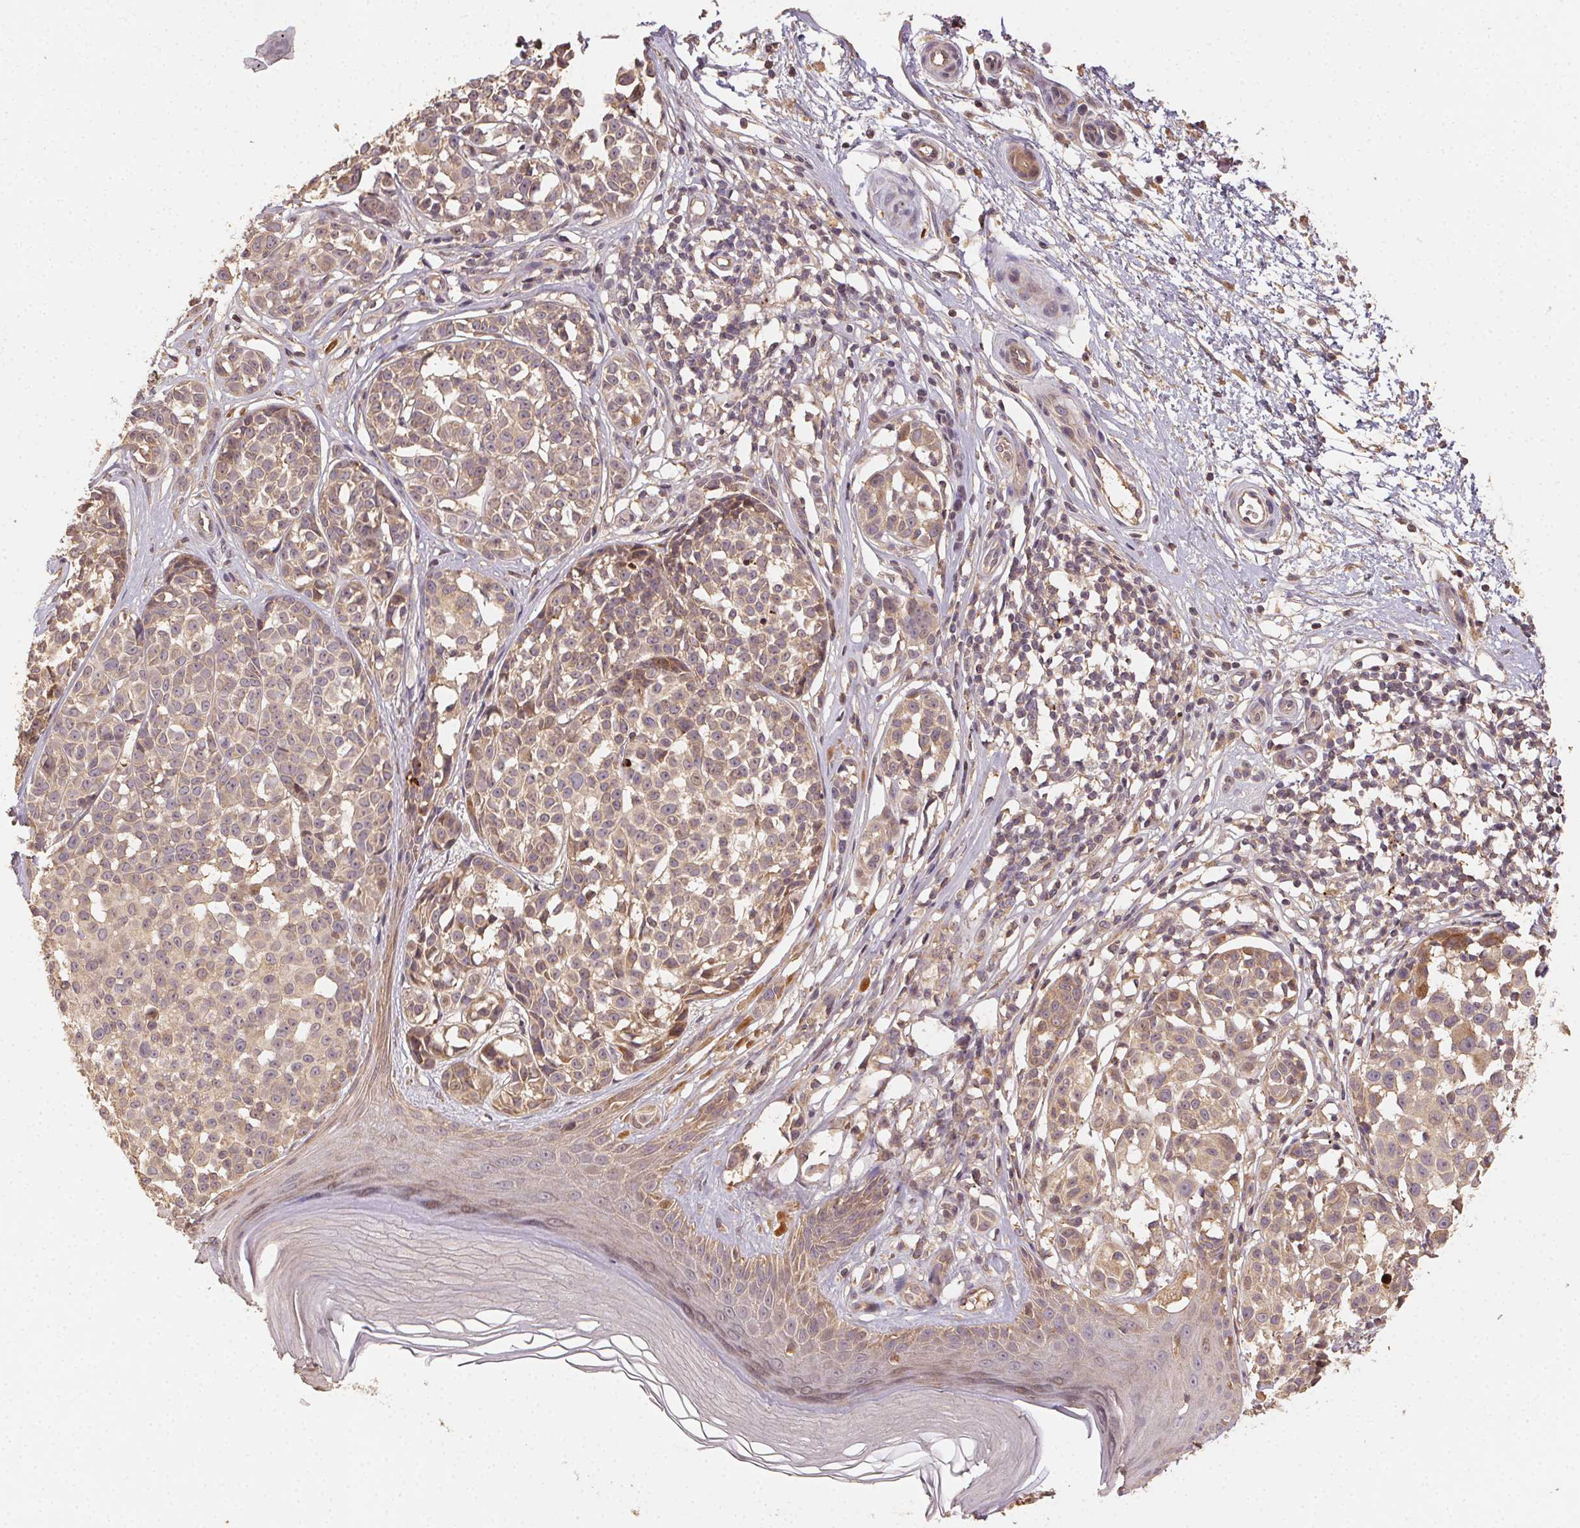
{"staining": {"intensity": "weak", "quantity": ">75%", "location": "cytoplasmic/membranous"}, "tissue": "melanoma", "cell_type": "Tumor cells", "image_type": "cancer", "snomed": [{"axis": "morphology", "description": "Malignant melanoma, NOS"}, {"axis": "topography", "description": "Skin"}], "caption": "A histopathology image of malignant melanoma stained for a protein displays weak cytoplasmic/membranous brown staining in tumor cells.", "gene": "RALA", "patient": {"sex": "female", "age": 90}}